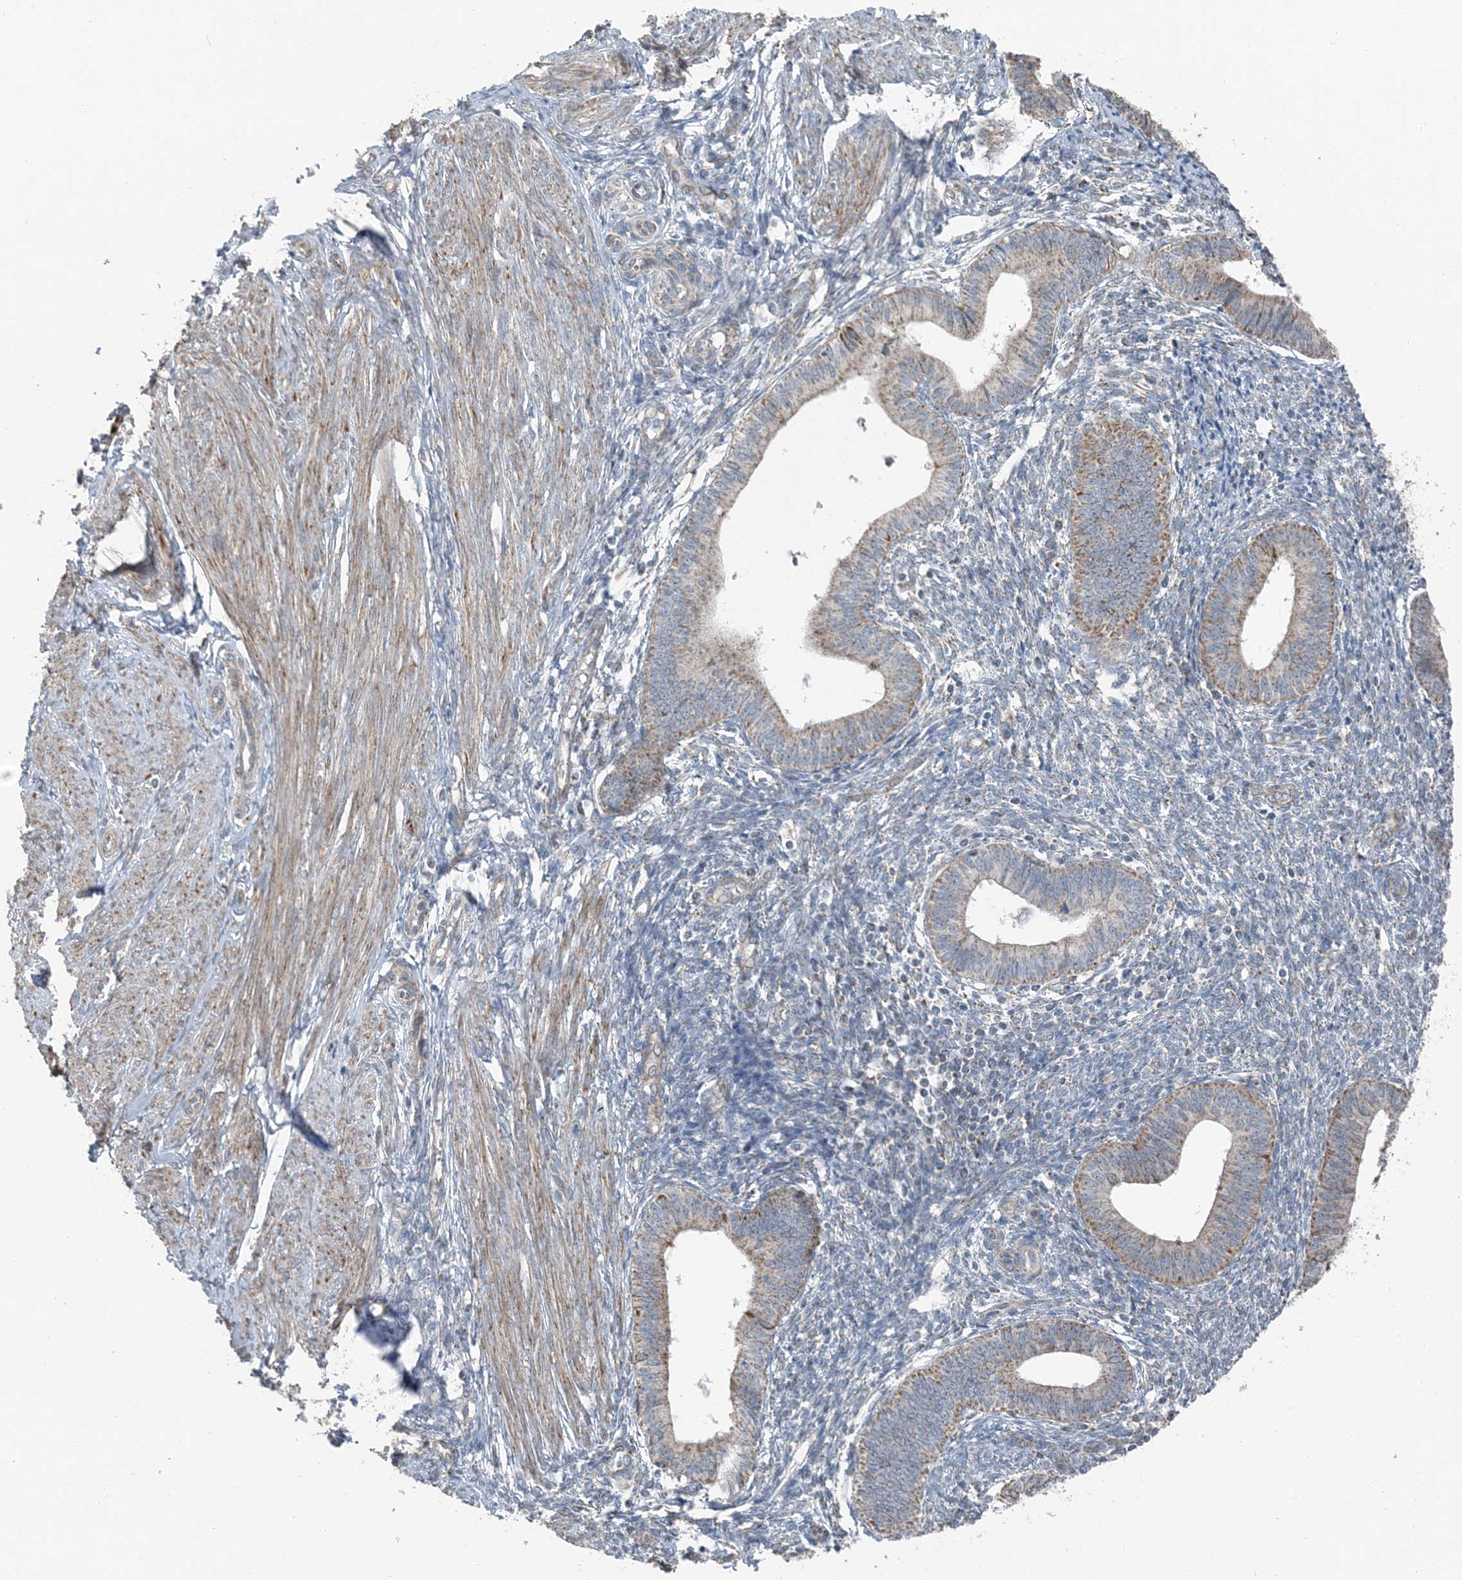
{"staining": {"intensity": "negative", "quantity": "none", "location": "none"}, "tissue": "endometrium", "cell_type": "Cells in endometrial stroma", "image_type": "normal", "snomed": [{"axis": "morphology", "description": "Normal tissue, NOS"}, {"axis": "topography", "description": "Endometrium"}], "caption": "The photomicrograph exhibits no staining of cells in endometrial stroma in unremarkable endometrium.", "gene": "PILRB", "patient": {"sex": "female", "age": 46}}